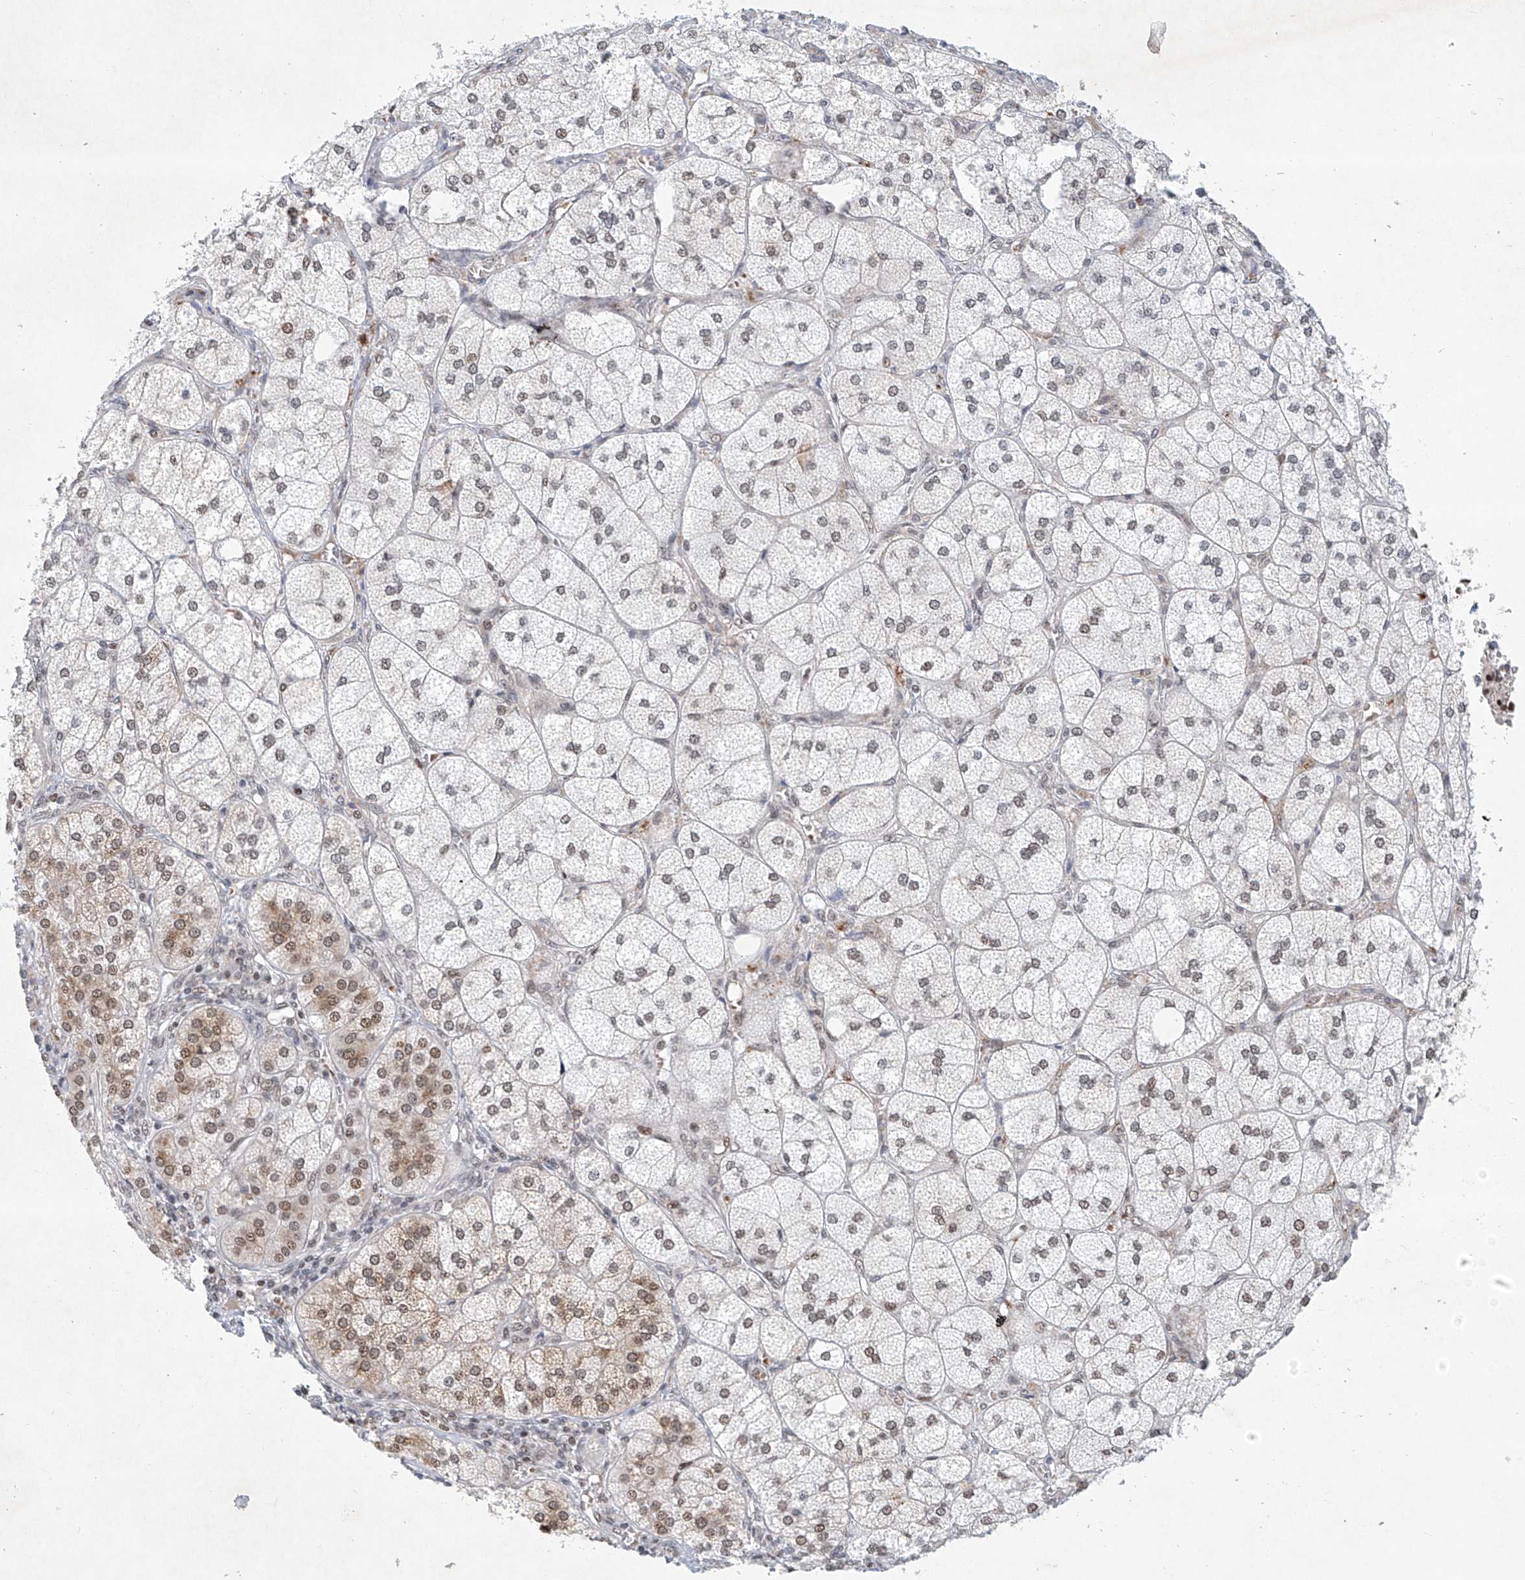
{"staining": {"intensity": "moderate", "quantity": "25%-75%", "location": "nuclear"}, "tissue": "adrenal gland", "cell_type": "Glandular cells", "image_type": "normal", "snomed": [{"axis": "morphology", "description": "Normal tissue, NOS"}, {"axis": "topography", "description": "Adrenal gland"}], "caption": "Immunohistochemical staining of unremarkable human adrenal gland reveals moderate nuclear protein staining in approximately 25%-75% of glandular cells. (Brightfield microscopy of DAB IHC at high magnification).", "gene": "ZNF470", "patient": {"sex": "female", "age": 61}}